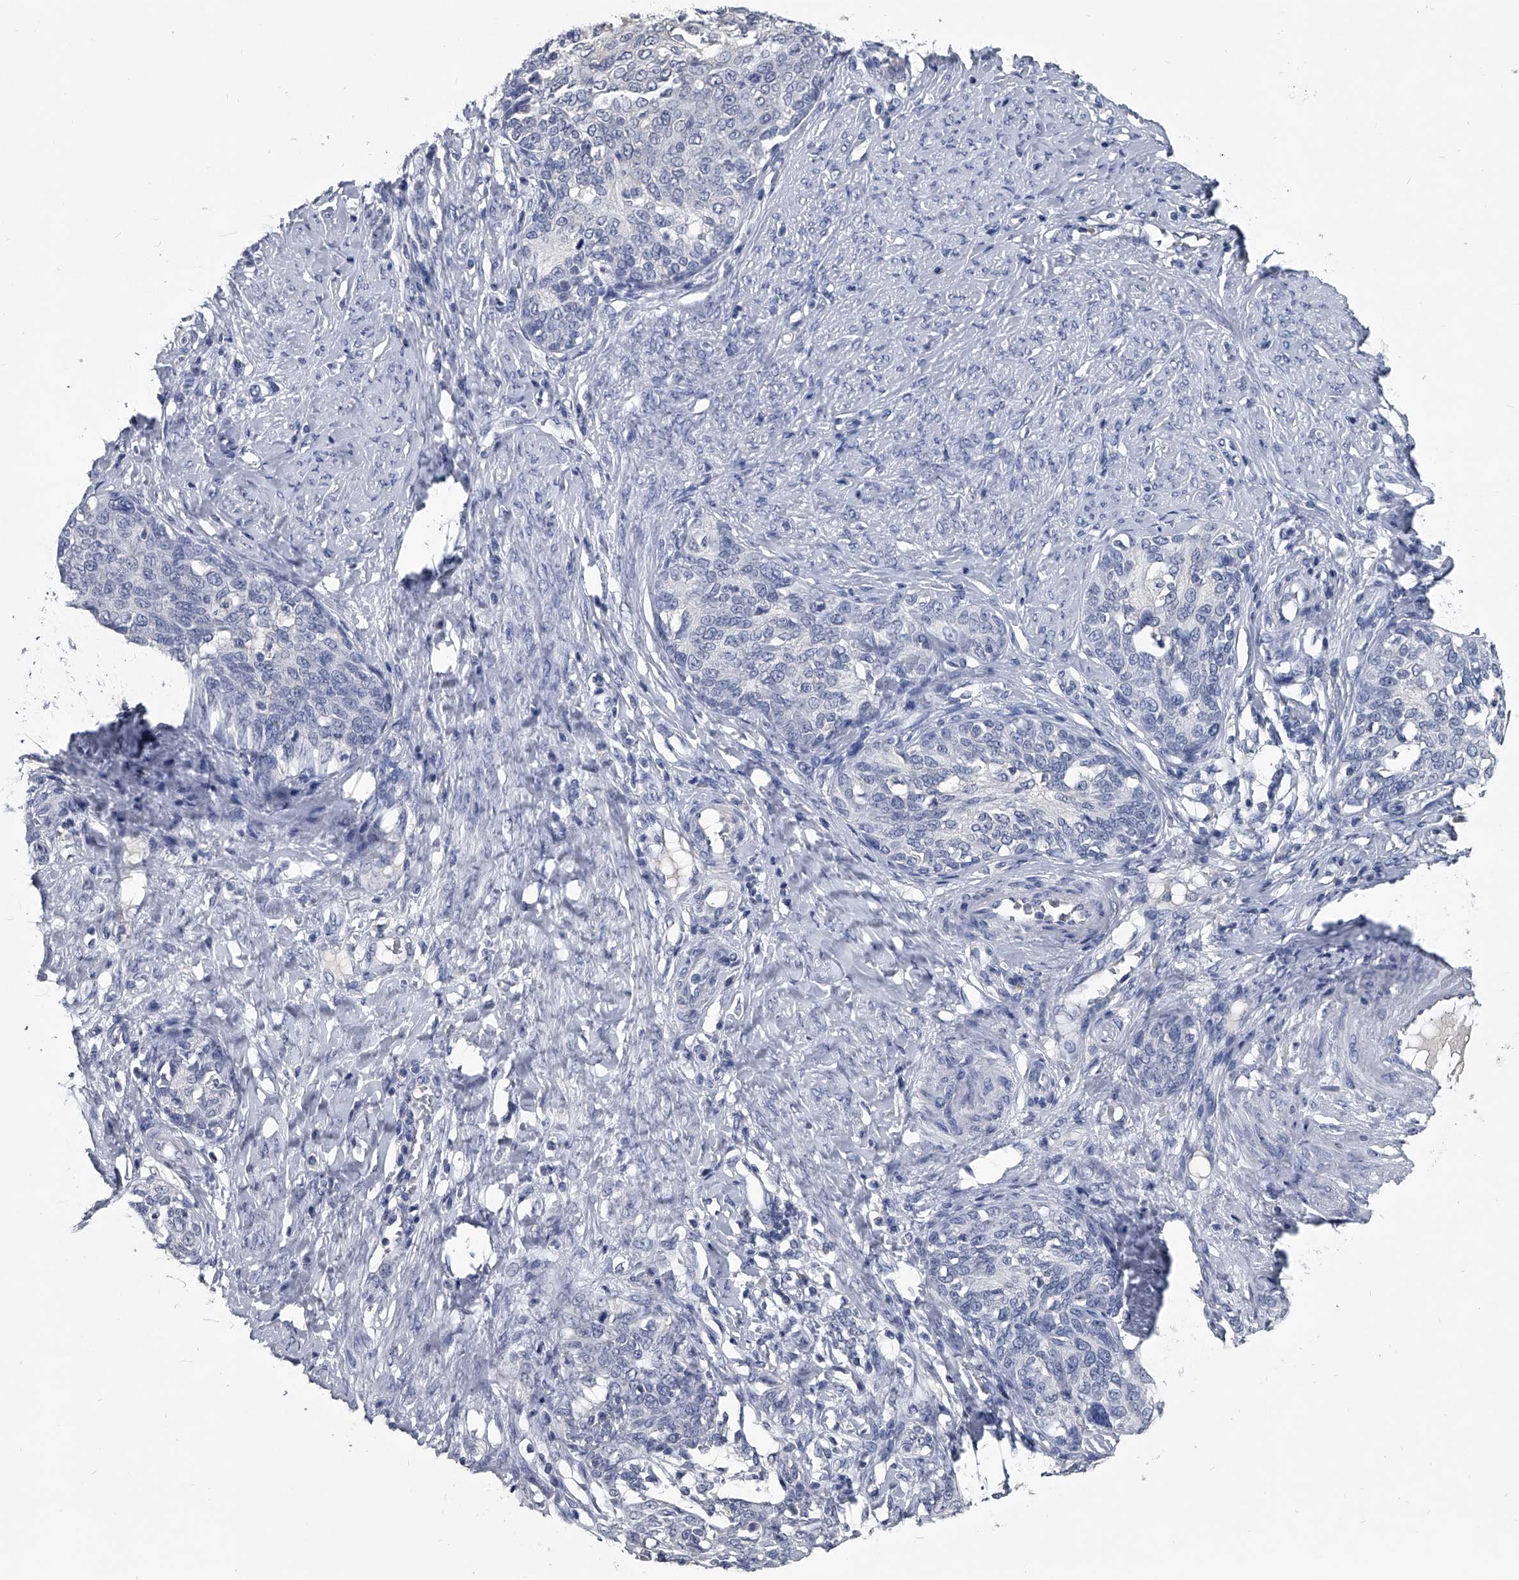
{"staining": {"intensity": "negative", "quantity": "none", "location": "none"}, "tissue": "cervical cancer", "cell_type": "Tumor cells", "image_type": "cancer", "snomed": [{"axis": "morphology", "description": "Squamous cell carcinoma, NOS"}, {"axis": "morphology", "description": "Adenocarcinoma, NOS"}, {"axis": "topography", "description": "Cervix"}], "caption": "An immunohistochemistry image of cervical cancer (adenocarcinoma) is shown. There is no staining in tumor cells of cervical cancer (adenocarcinoma).", "gene": "BCAS1", "patient": {"sex": "female", "age": 52}}